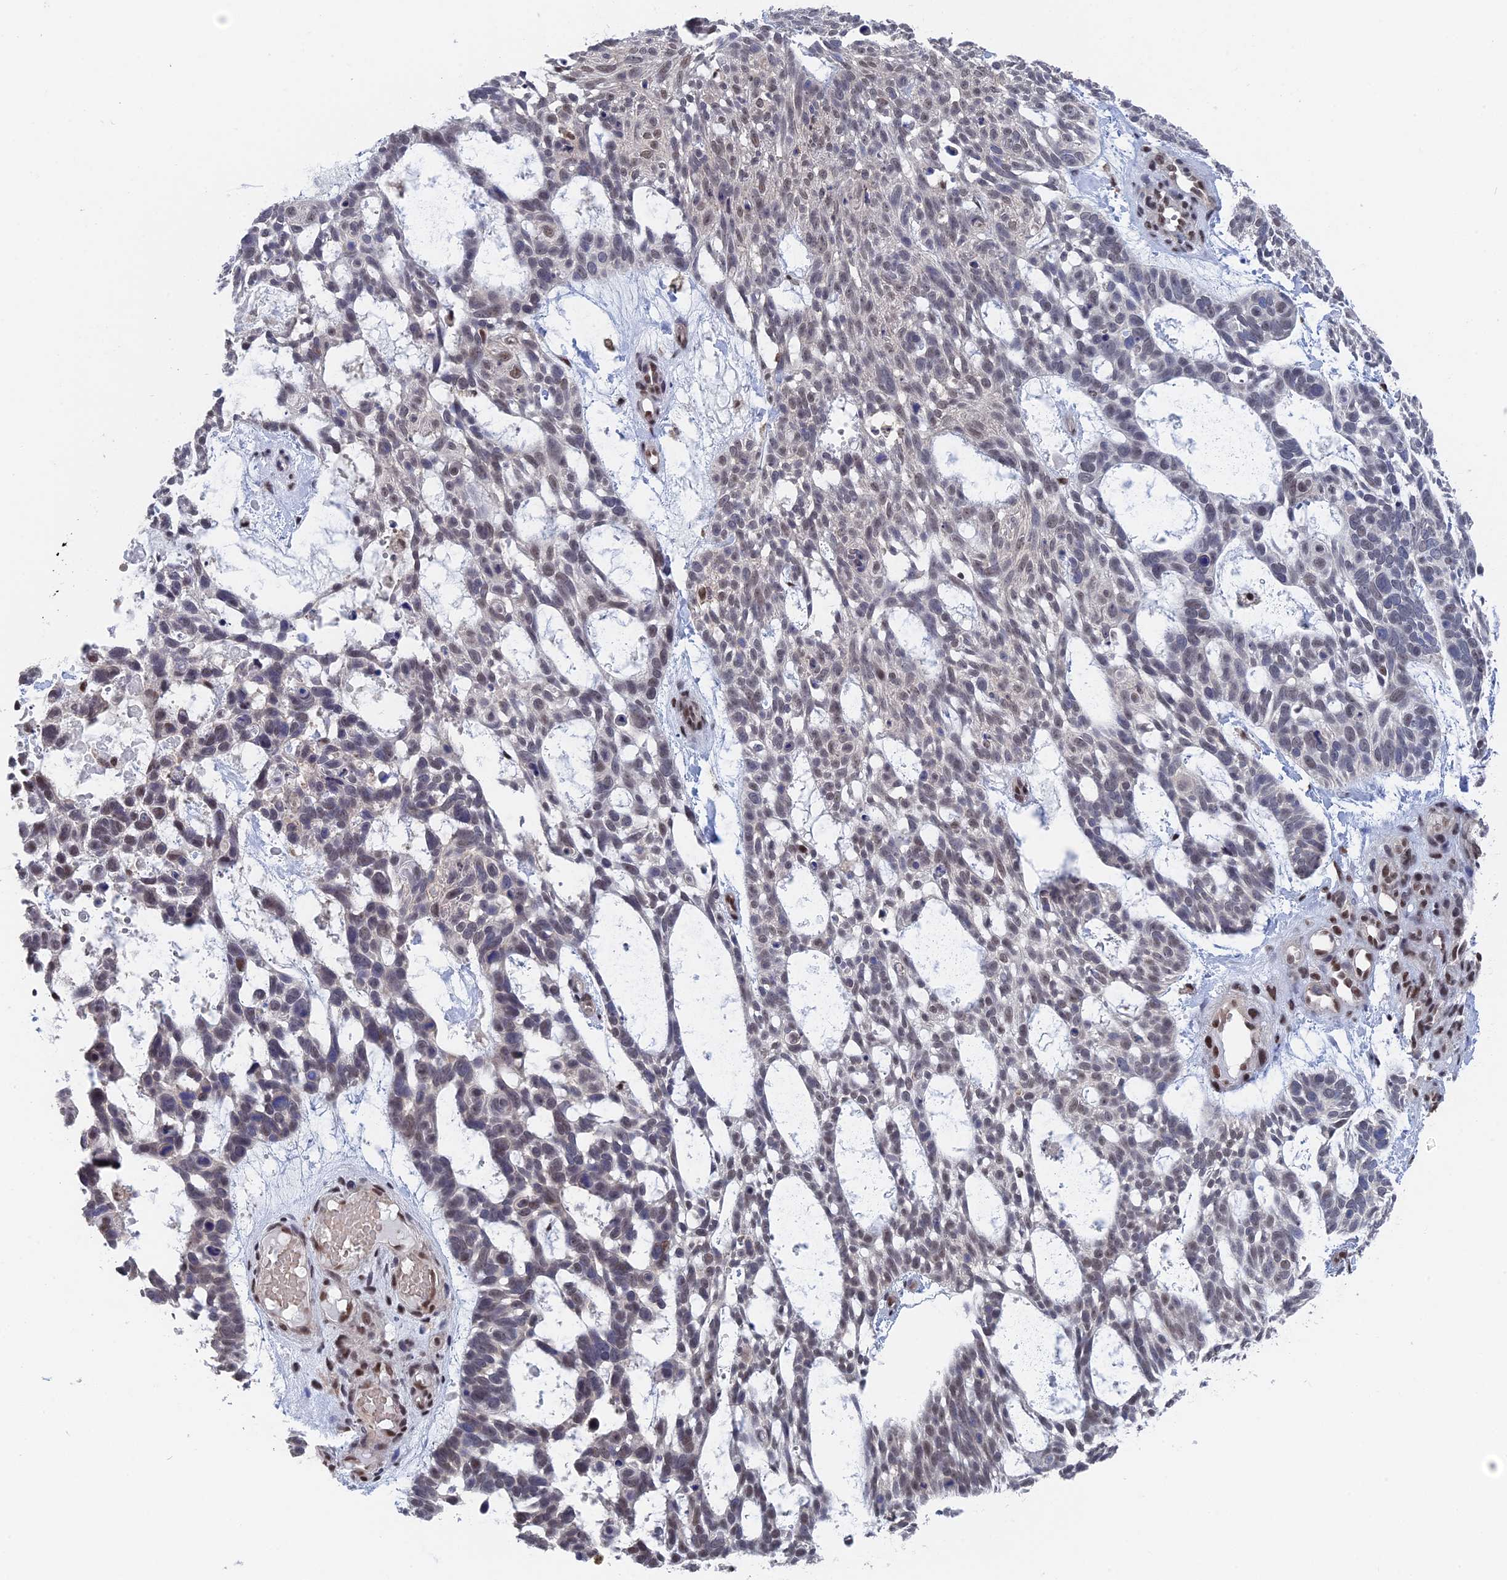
{"staining": {"intensity": "weak", "quantity": "25%-75%", "location": "nuclear"}, "tissue": "skin cancer", "cell_type": "Tumor cells", "image_type": "cancer", "snomed": [{"axis": "morphology", "description": "Basal cell carcinoma"}, {"axis": "topography", "description": "Skin"}], "caption": "Immunohistochemistry (IHC) of skin cancer (basal cell carcinoma) shows low levels of weak nuclear staining in approximately 25%-75% of tumor cells. The staining was performed using DAB (3,3'-diaminobenzidine) to visualize the protein expression in brown, while the nuclei were stained in blue with hematoxylin (Magnification: 20x).", "gene": "TSSC4", "patient": {"sex": "male", "age": 88}}